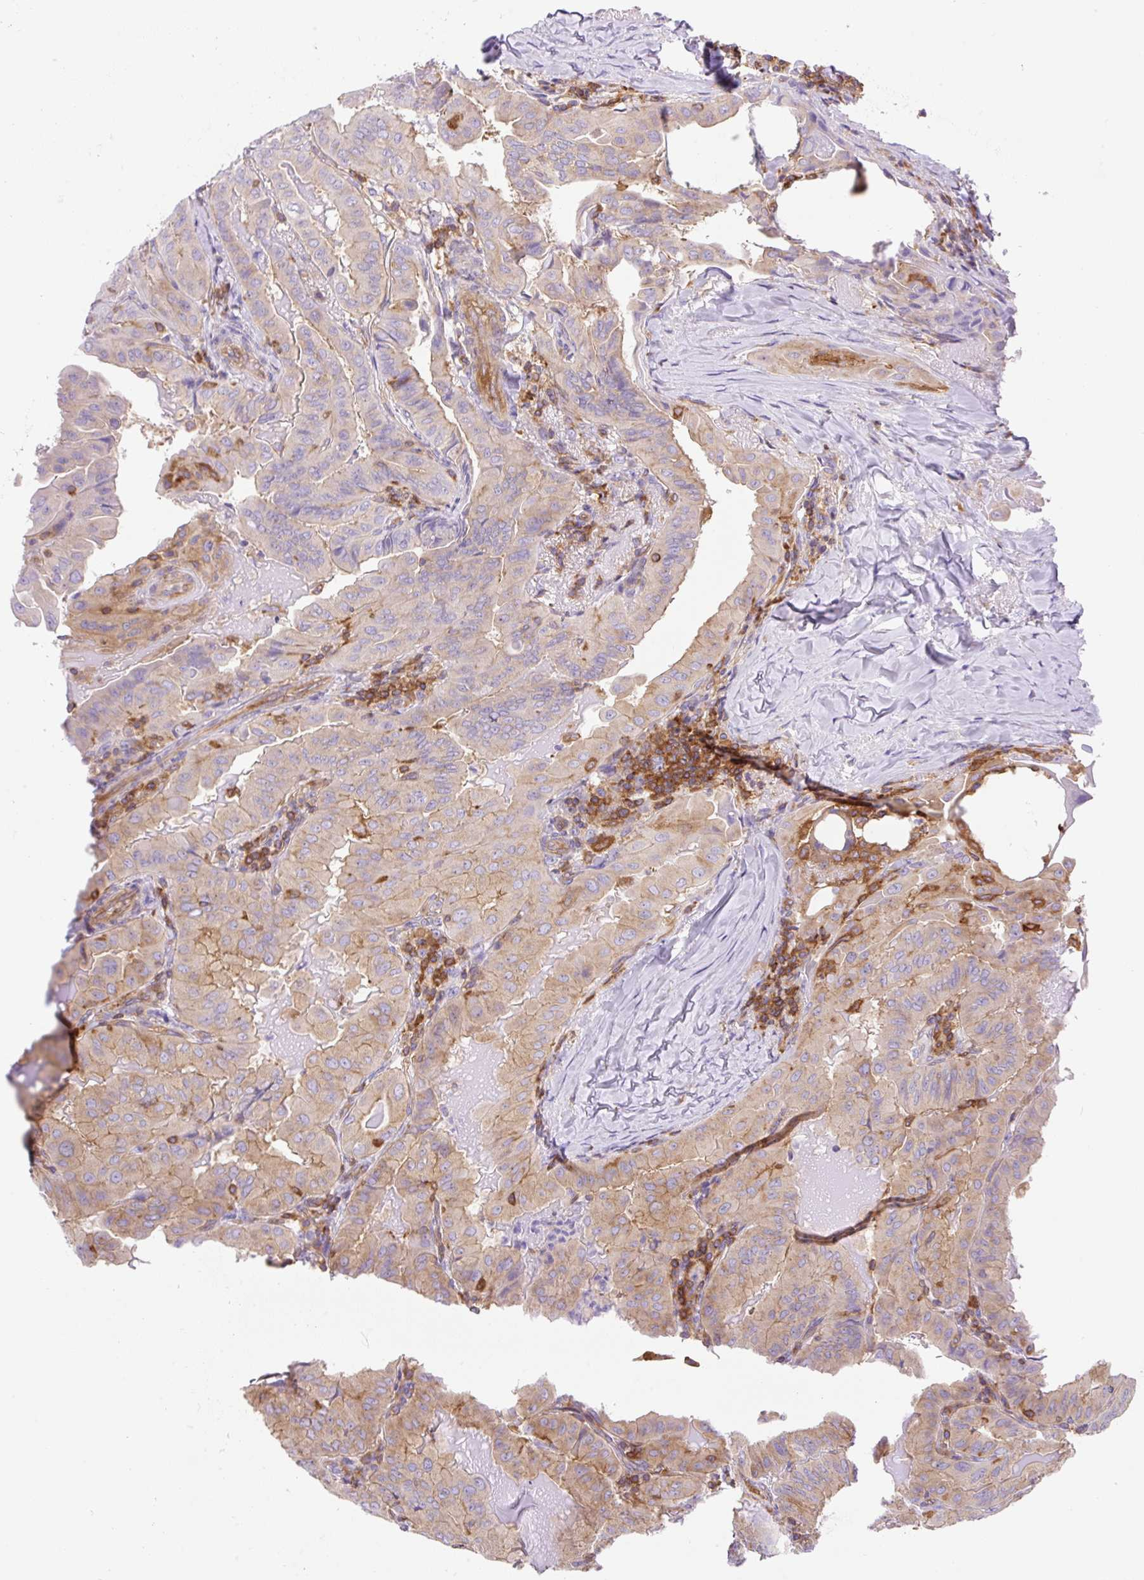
{"staining": {"intensity": "moderate", "quantity": "25%-75%", "location": "cytoplasmic/membranous"}, "tissue": "thyroid cancer", "cell_type": "Tumor cells", "image_type": "cancer", "snomed": [{"axis": "morphology", "description": "Papillary adenocarcinoma, NOS"}, {"axis": "topography", "description": "Thyroid gland"}], "caption": "Papillary adenocarcinoma (thyroid) stained for a protein (brown) reveals moderate cytoplasmic/membranous positive positivity in approximately 25%-75% of tumor cells.", "gene": "DNM2", "patient": {"sex": "female", "age": 68}}